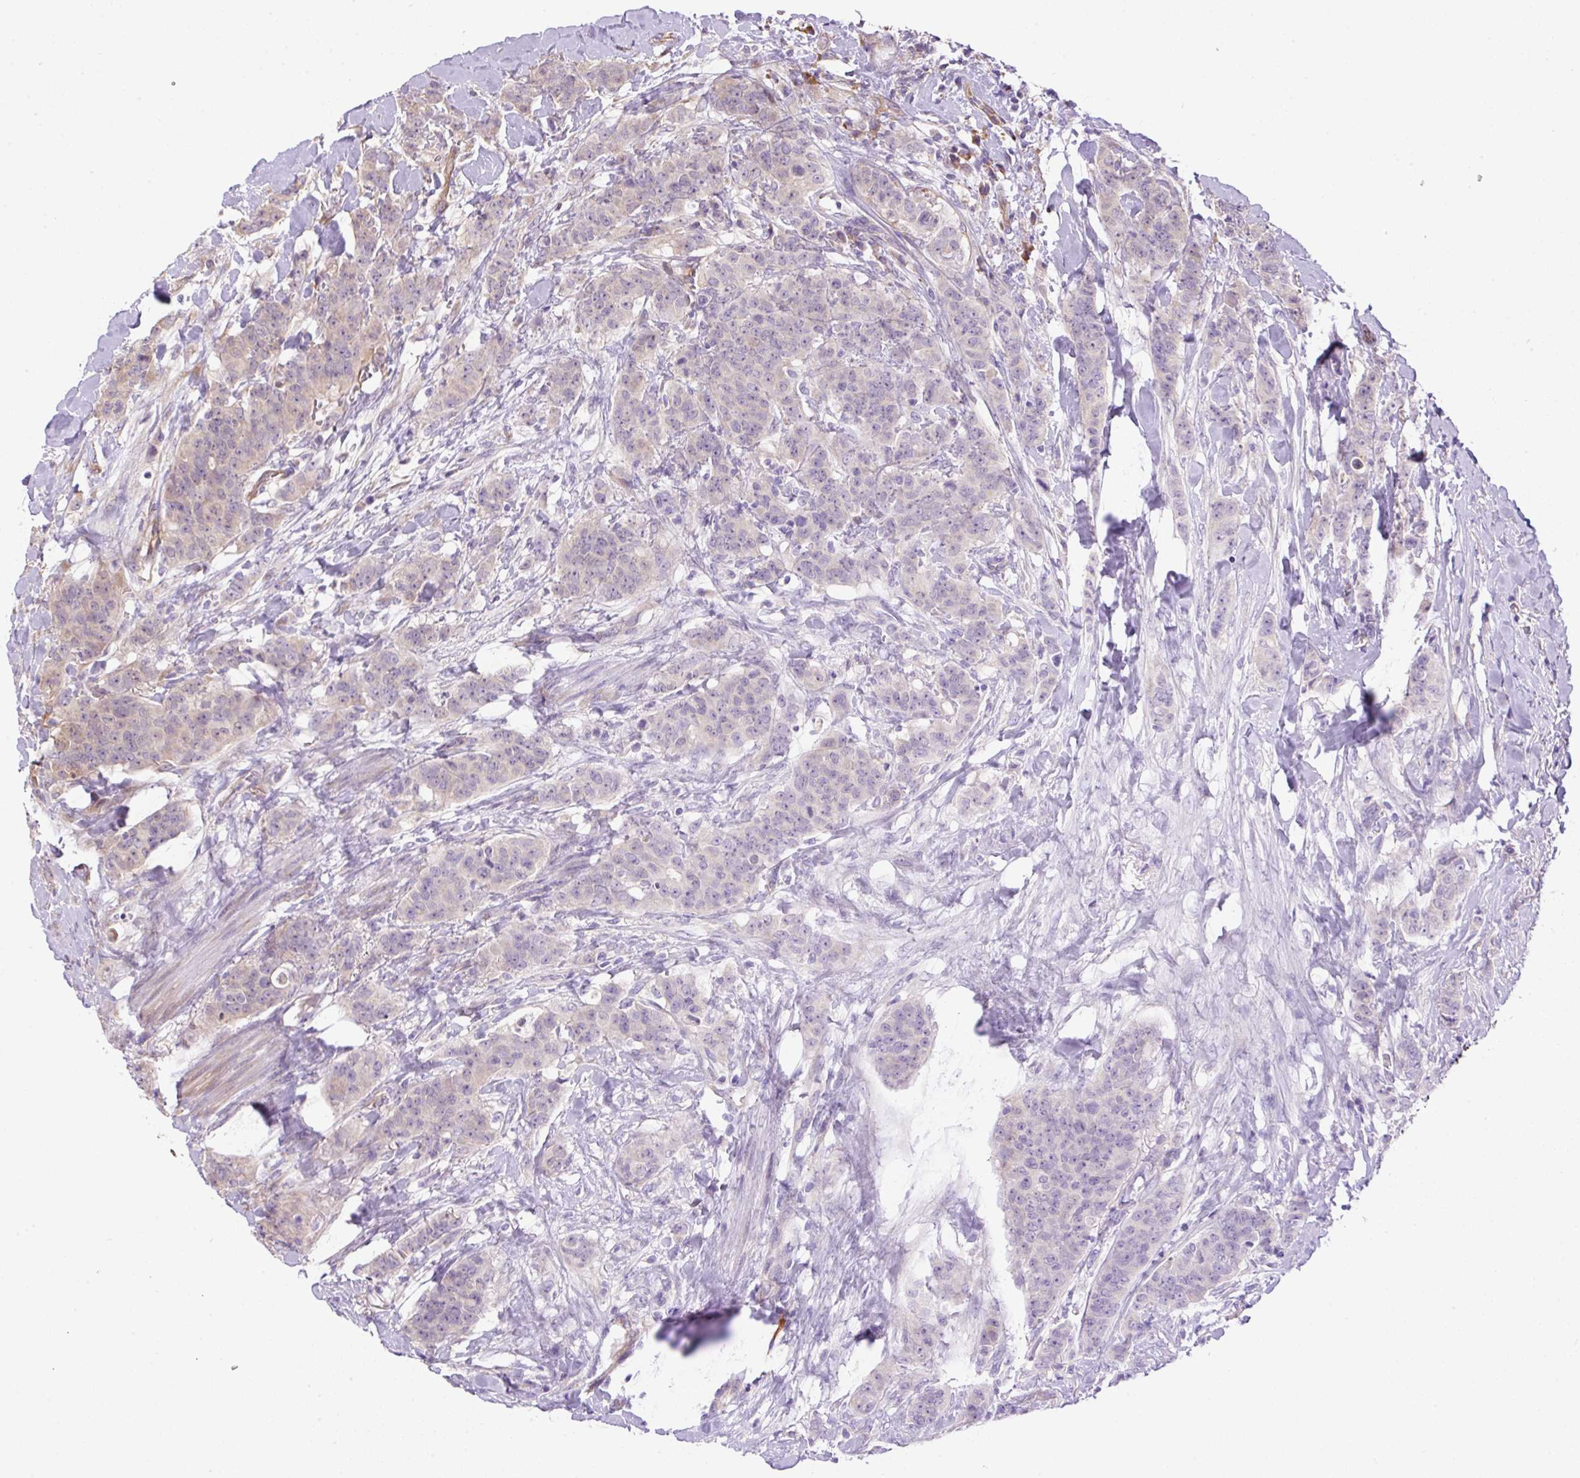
{"staining": {"intensity": "negative", "quantity": "none", "location": "none"}, "tissue": "breast cancer", "cell_type": "Tumor cells", "image_type": "cancer", "snomed": [{"axis": "morphology", "description": "Duct carcinoma"}, {"axis": "topography", "description": "Breast"}], "caption": "High magnification brightfield microscopy of breast cancer (intraductal carcinoma) stained with DAB (brown) and counterstained with hematoxylin (blue): tumor cells show no significant expression. (Brightfield microscopy of DAB (3,3'-diaminobenzidine) immunohistochemistry (IHC) at high magnification).", "gene": "PPME1", "patient": {"sex": "female", "age": 40}}